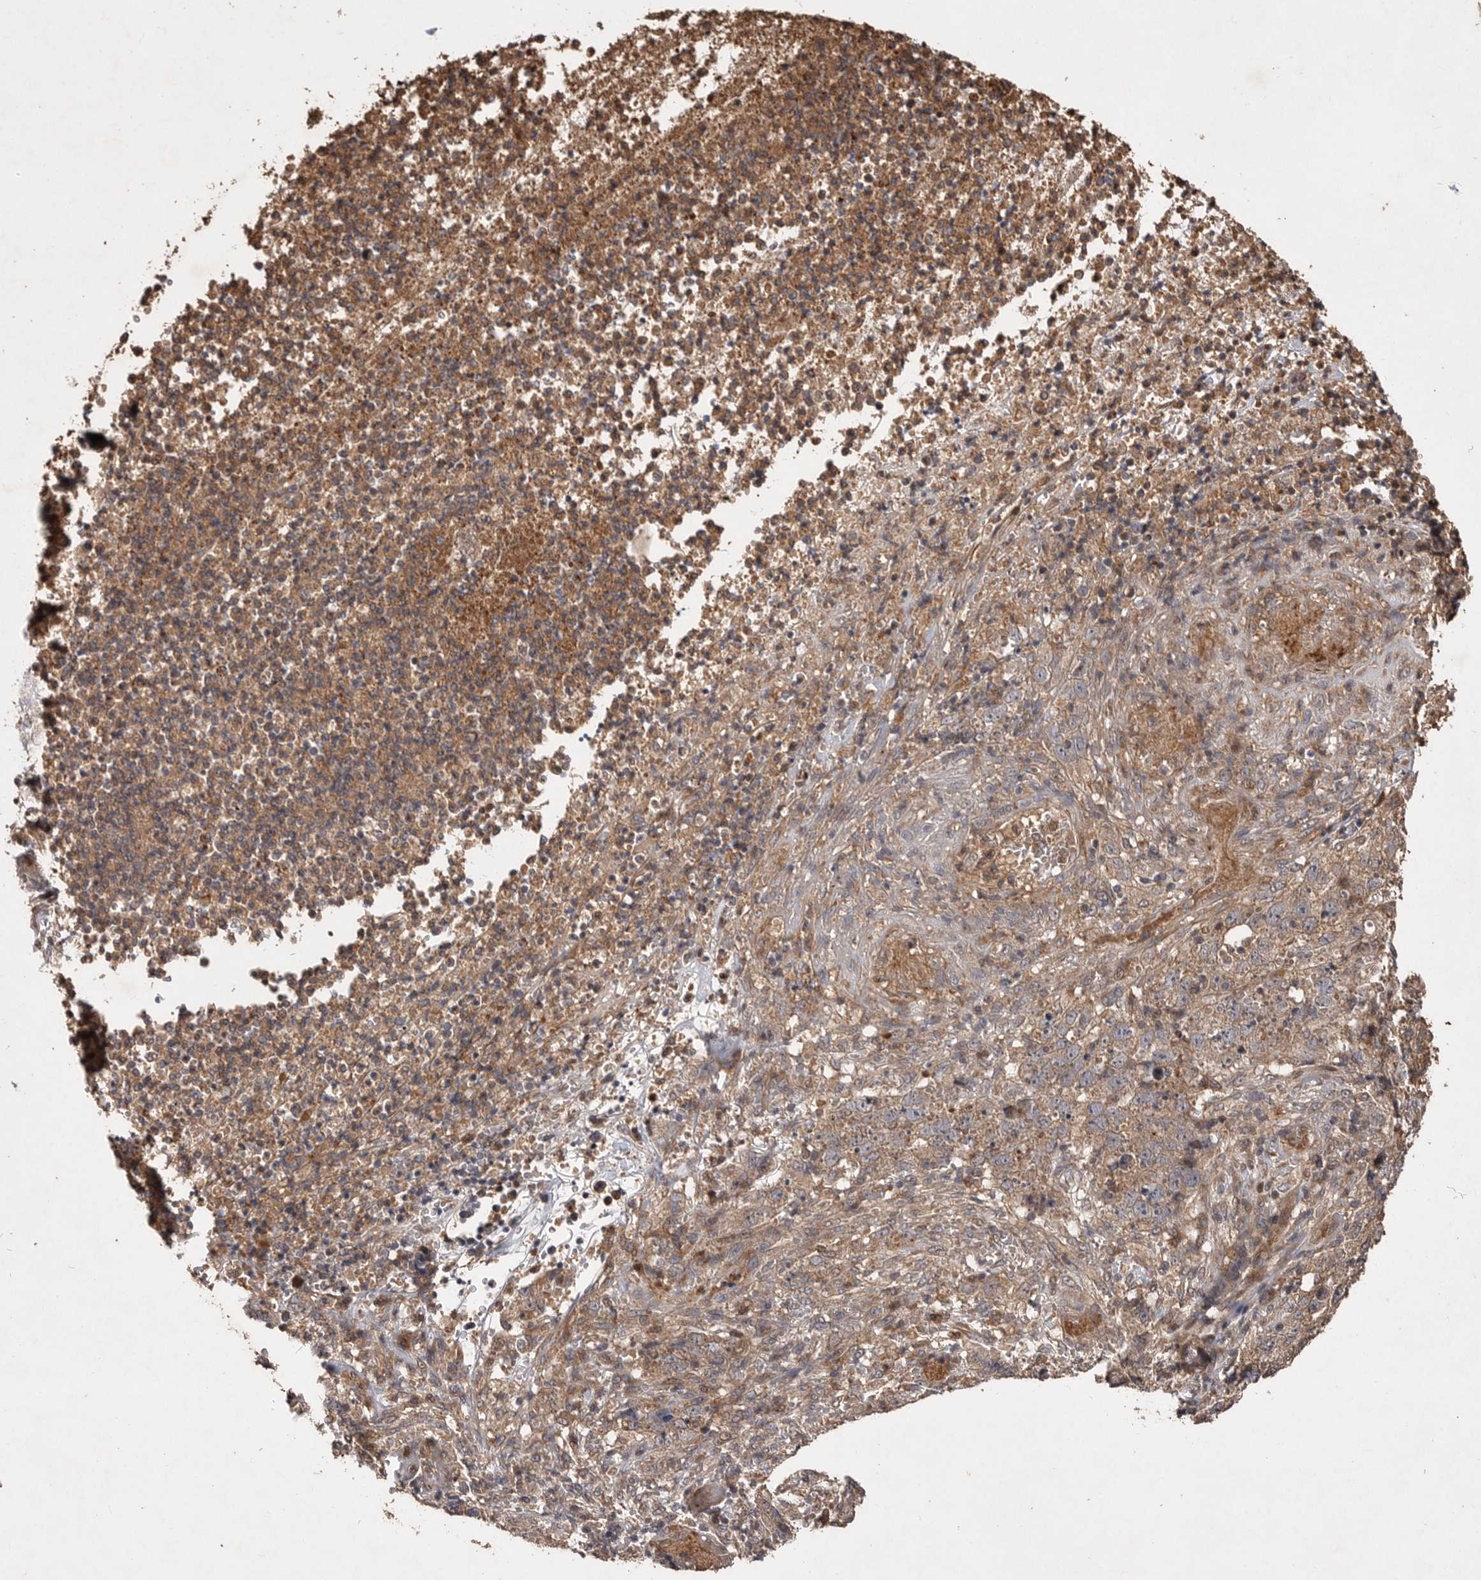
{"staining": {"intensity": "weak", "quantity": "<25%", "location": "cytoplasmic/membranous"}, "tissue": "stomach cancer", "cell_type": "Tumor cells", "image_type": "cancer", "snomed": [{"axis": "morphology", "description": "Adenocarcinoma, NOS"}, {"axis": "topography", "description": "Stomach"}], "caption": "There is no significant staining in tumor cells of stomach adenocarcinoma. Brightfield microscopy of immunohistochemistry stained with DAB (brown) and hematoxylin (blue), captured at high magnification.", "gene": "VN1R4", "patient": {"sex": "male", "age": 48}}